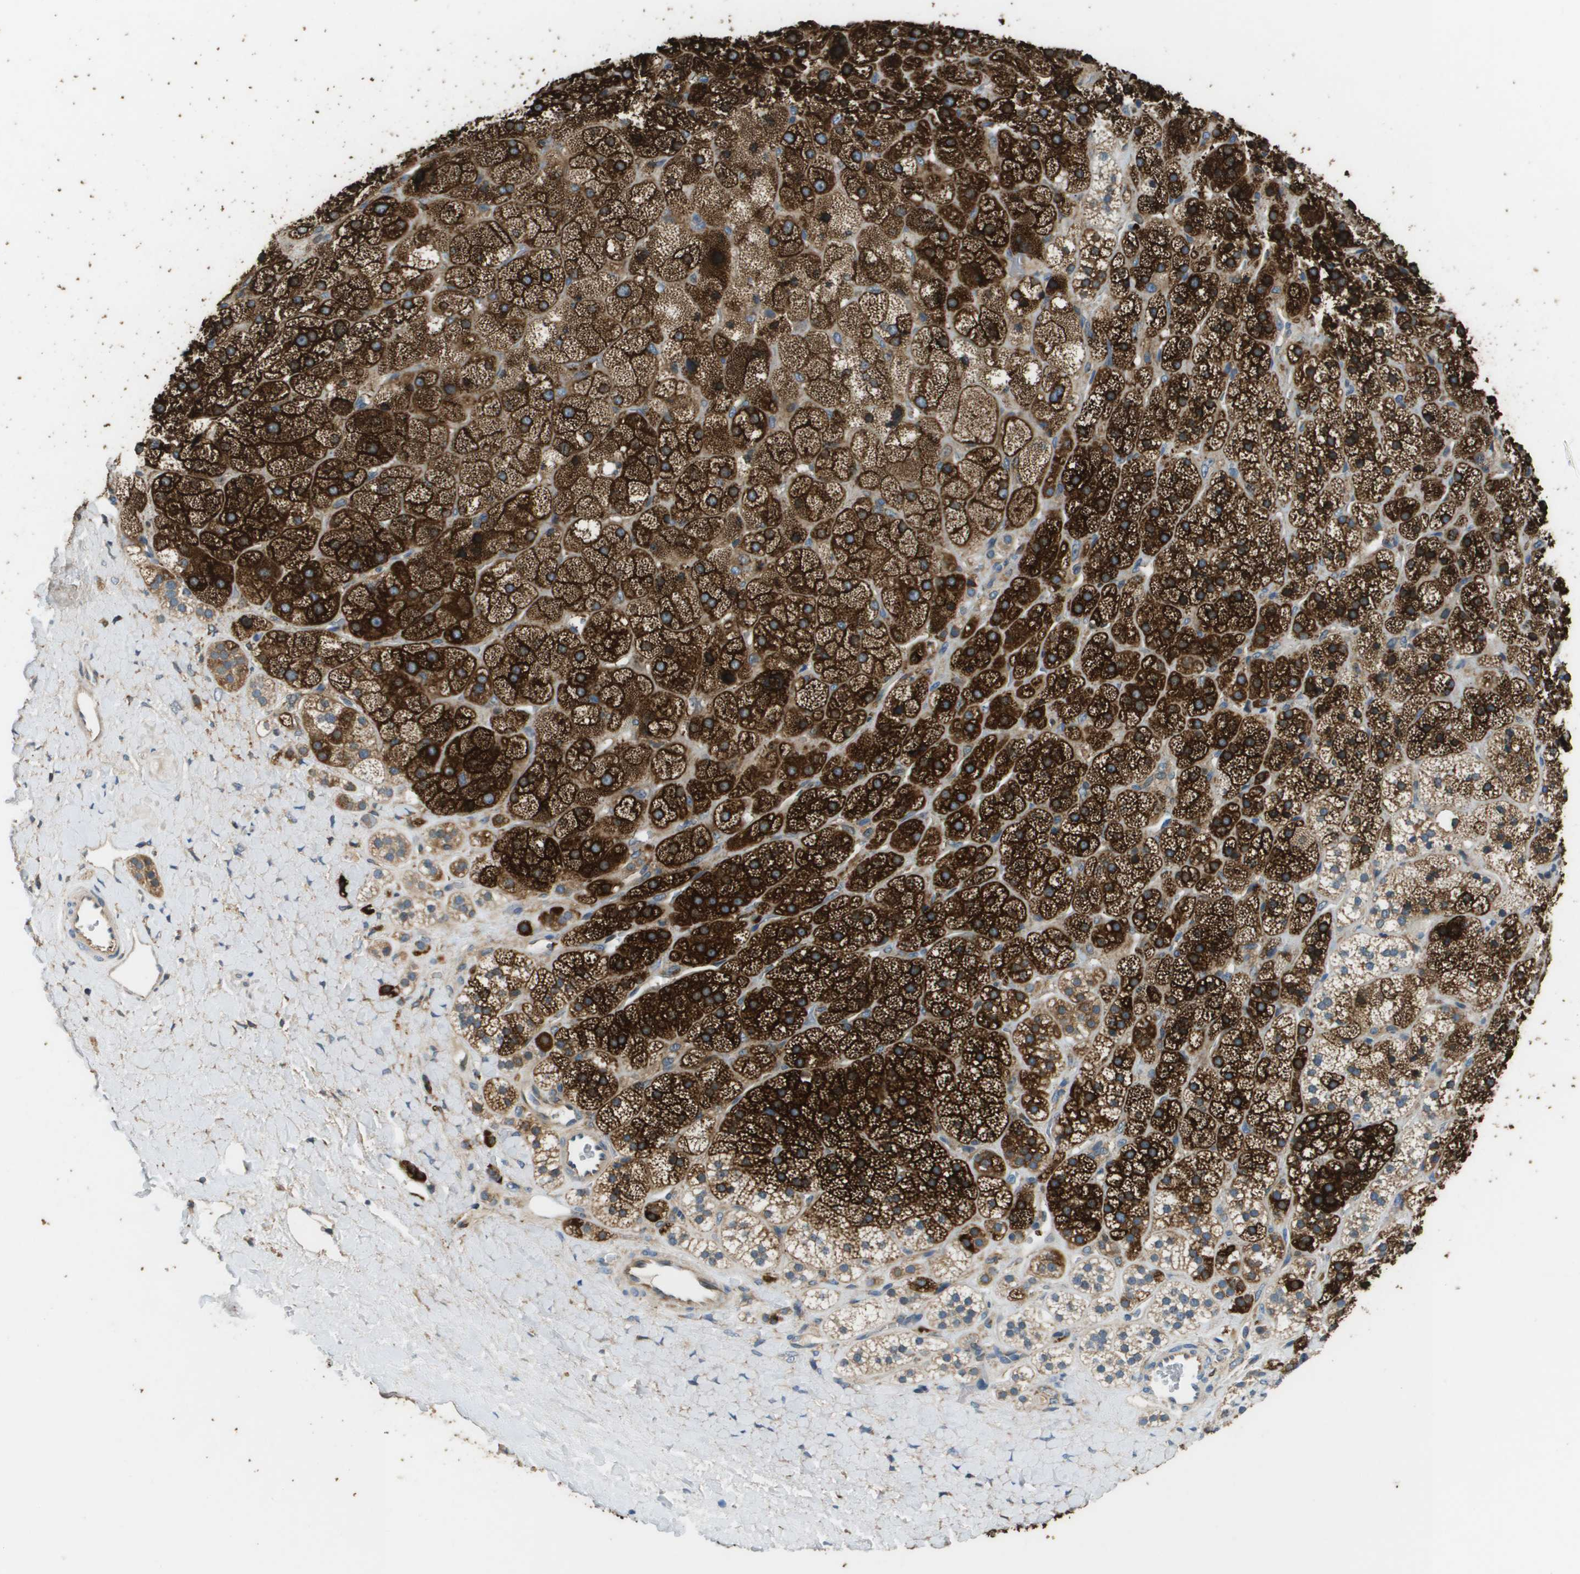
{"staining": {"intensity": "strong", "quantity": ">75%", "location": "cytoplasmic/membranous"}, "tissue": "adrenal gland", "cell_type": "Glandular cells", "image_type": "normal", "snomed": [{"axis": "morphology", "description": "Normal tissue, NOS"}, {"axis": "topography", "description": "Adrenal gland"}], "caption": "Immunohistochemistry (IHC) (DAB (3,3'-diaminobenzidine)) staining of benign human adrenal gland shows strong cytoplasmic/membranous protein staining in about >75% of glandular cells. (IHC, brightfield microscopy, high magnification).", "gene": "SAMSN1", "patient": {"sex": "male", "age": 56}}